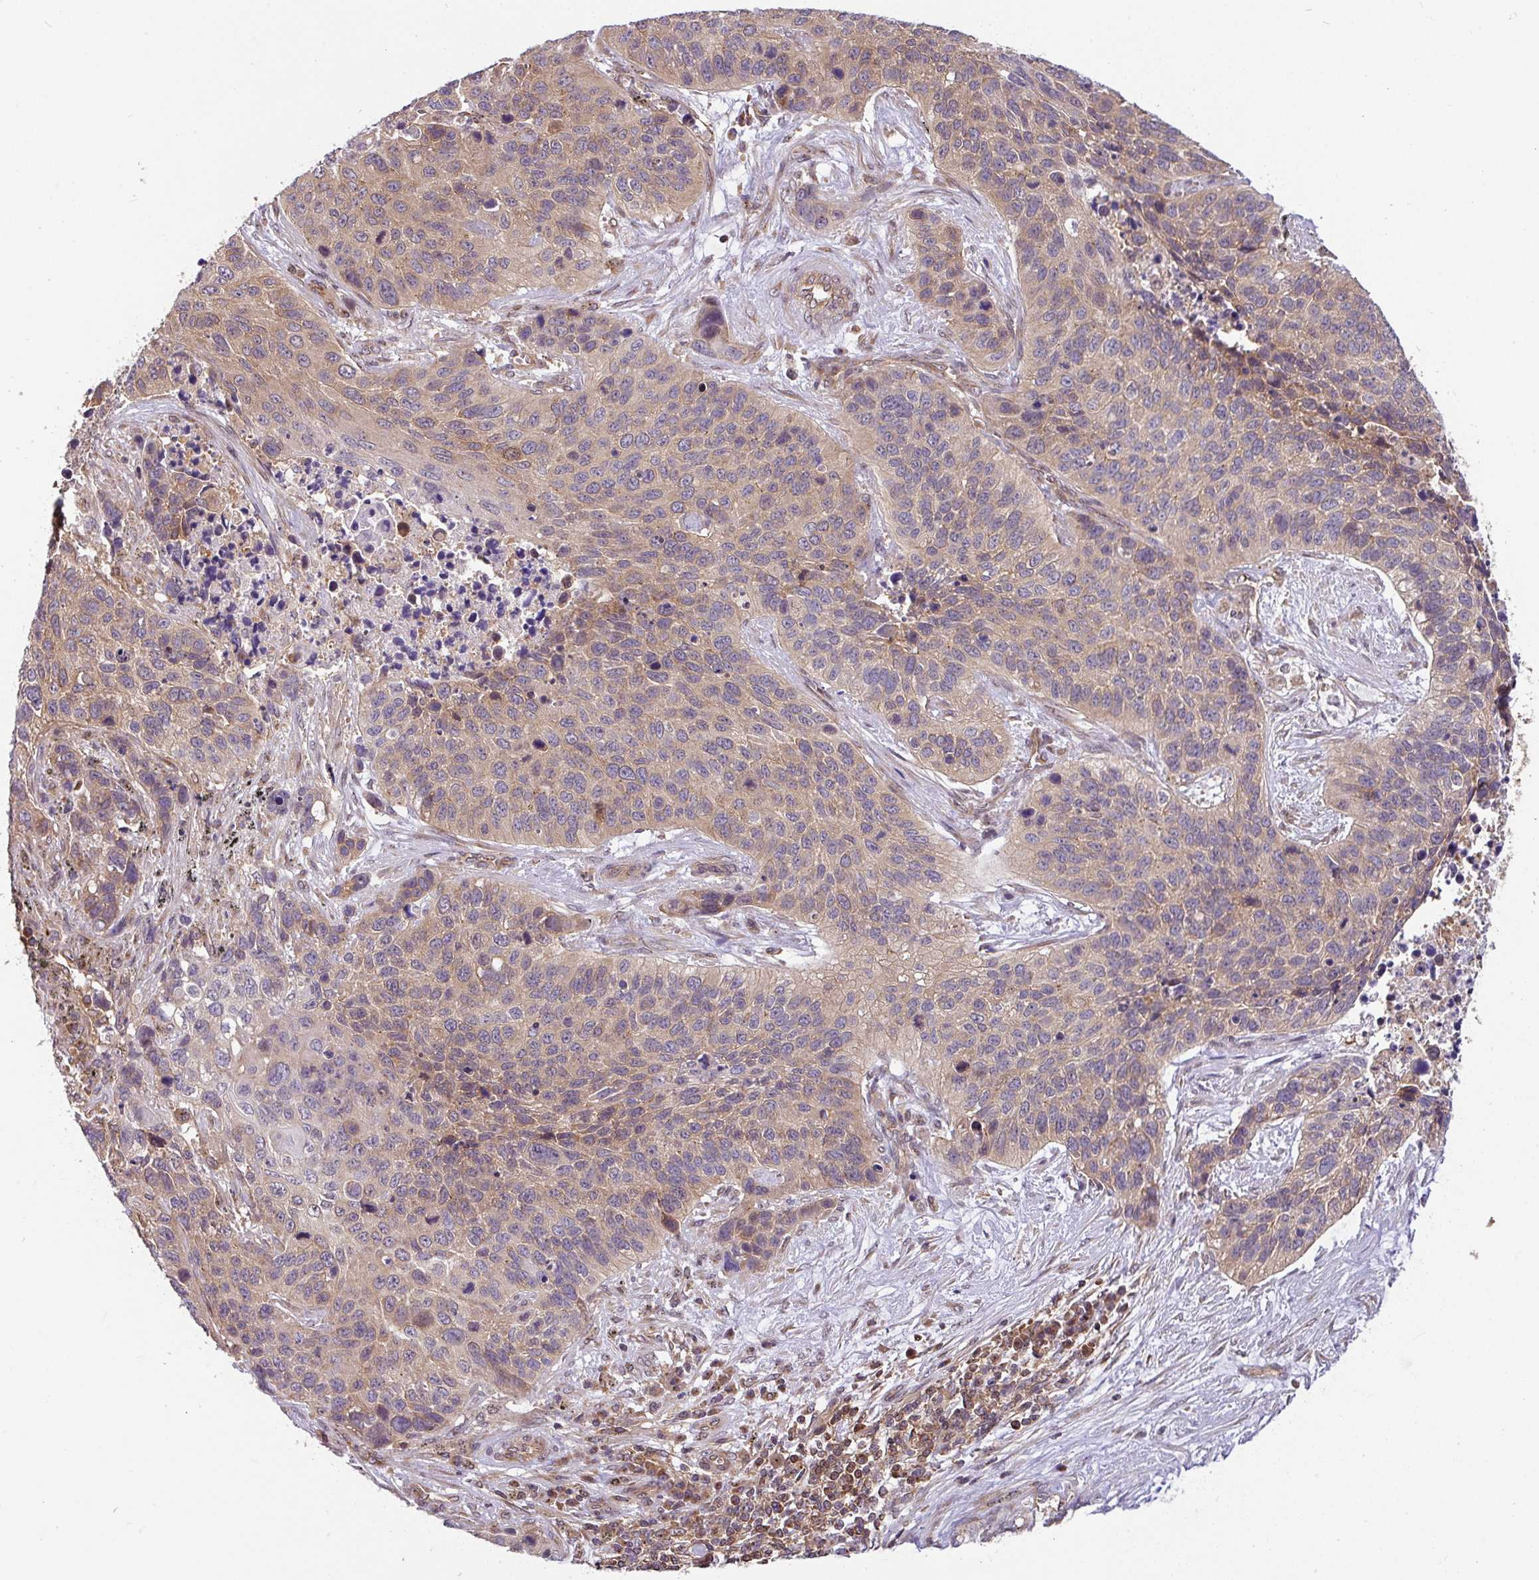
{"staining": {"intensity": "negative", "quantity": "none", "location": "none"}, "tissue": "lung cancer", "cell_type": "Tumor cells", "image_type": "cancer", "snomed": [{"axis": "morphology", "description": "Squamous cell carcinoma, NOS"}, {"axis": "topography", "description": "Lung"}], "caption": "Protein analysis of lung squamous cell carcinoma demonstrates no significant staining in tumor cells.", "gene": "SHB", "patient": {"sex": "male", "age": 62}}